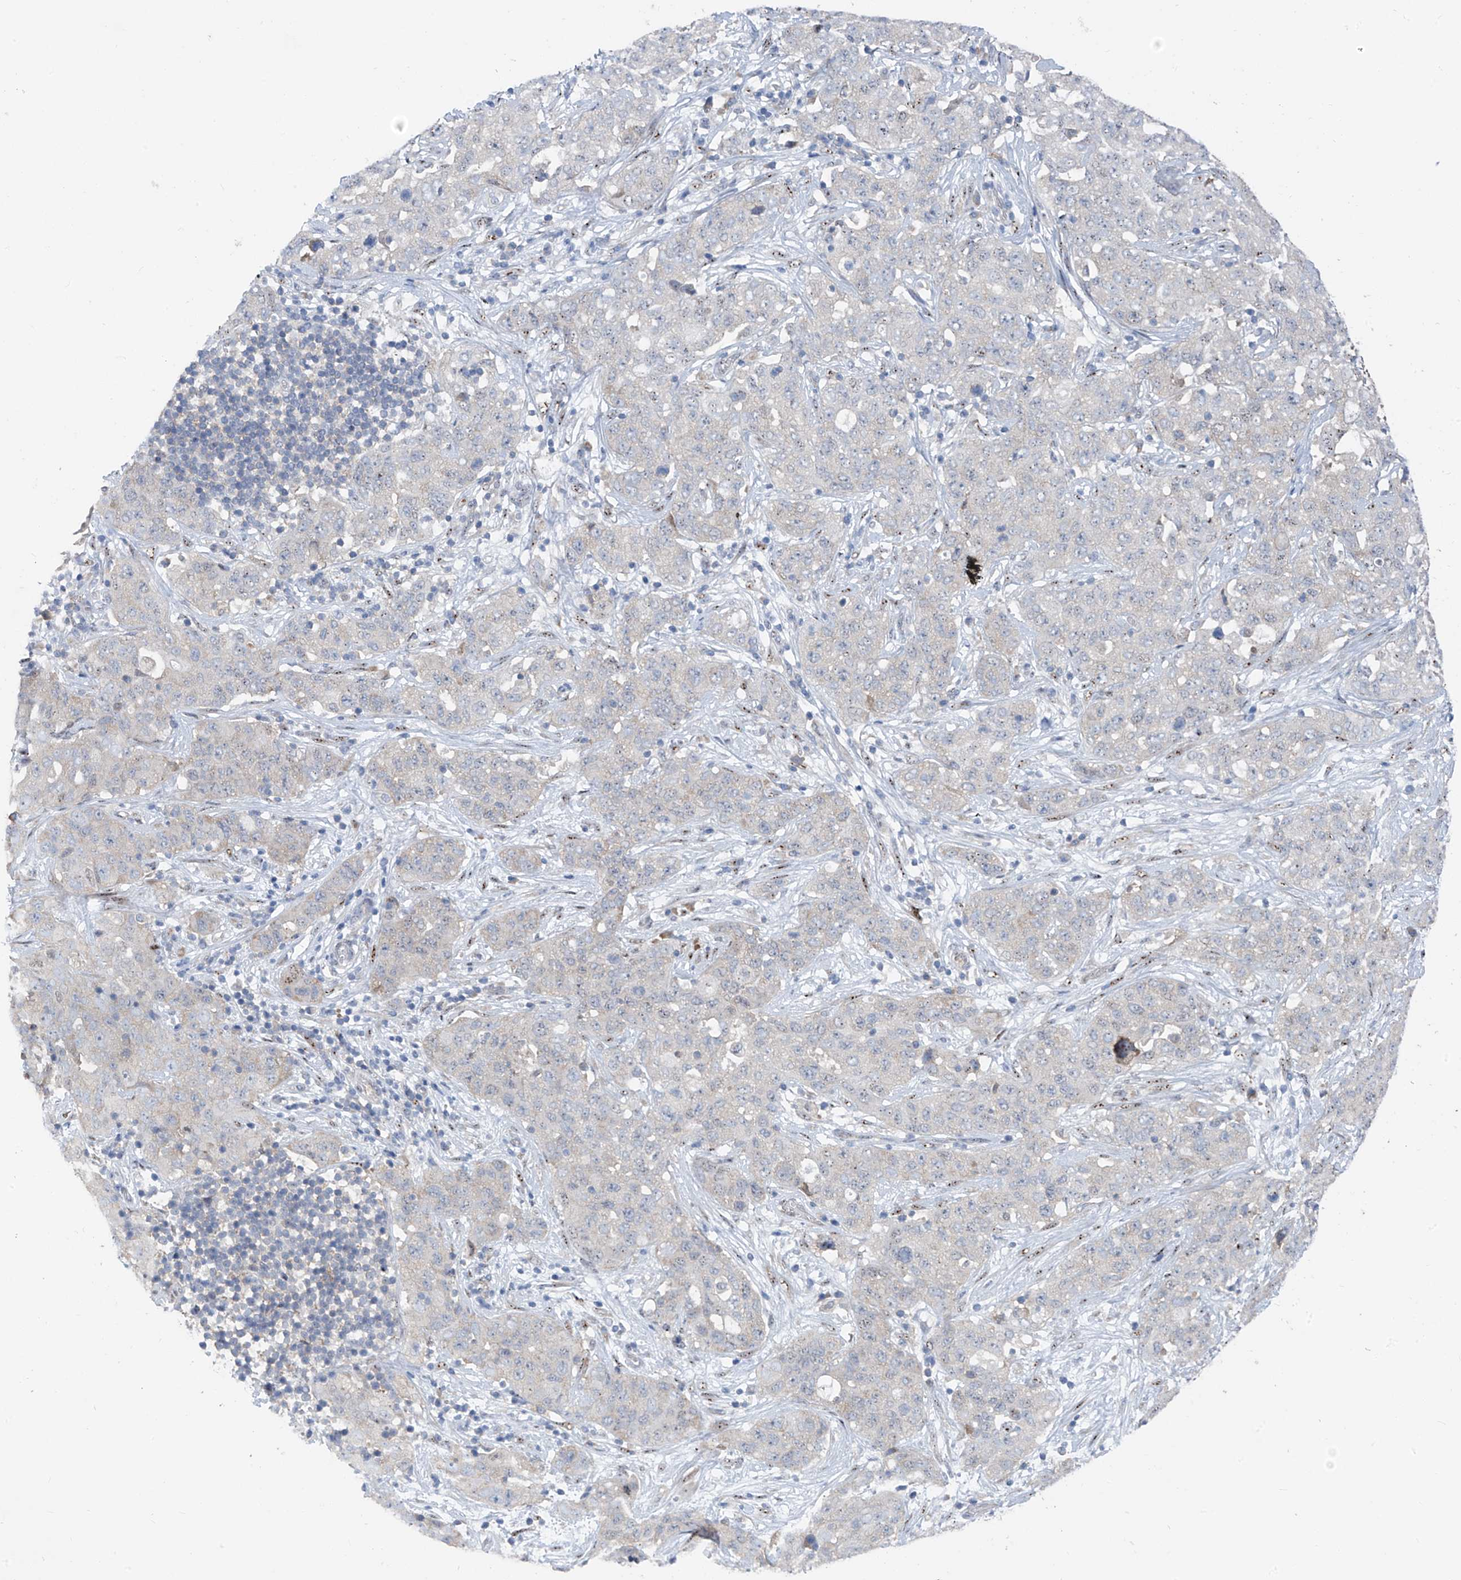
{"staining": {"intensity": "weak", "quantity": "<25%", "location": "nuclear"}, "tissue": "stomach cancer", "cell_type": "Tumor cells", "image_type": "cancer", "snomed": [{"axis": "morphology", "description": "Normal tissue, NOS"}, {"axis": "morphology", "description": "Adenocarcinoma, NOS"}, {"axis": "topography", "description": "Lymph node"}, {"axis": "topography", "description": "Stomach"}], "caption": "Immunohistochemical staining of human stomach cancer (adenocarcinoma) displays no significant staining in tumor cells. (Immunohistochemistry (ihc), brightfield microscopy, high magnification).", "gene": "RPL4", "patient": {"sex": "male", "age": 48}}